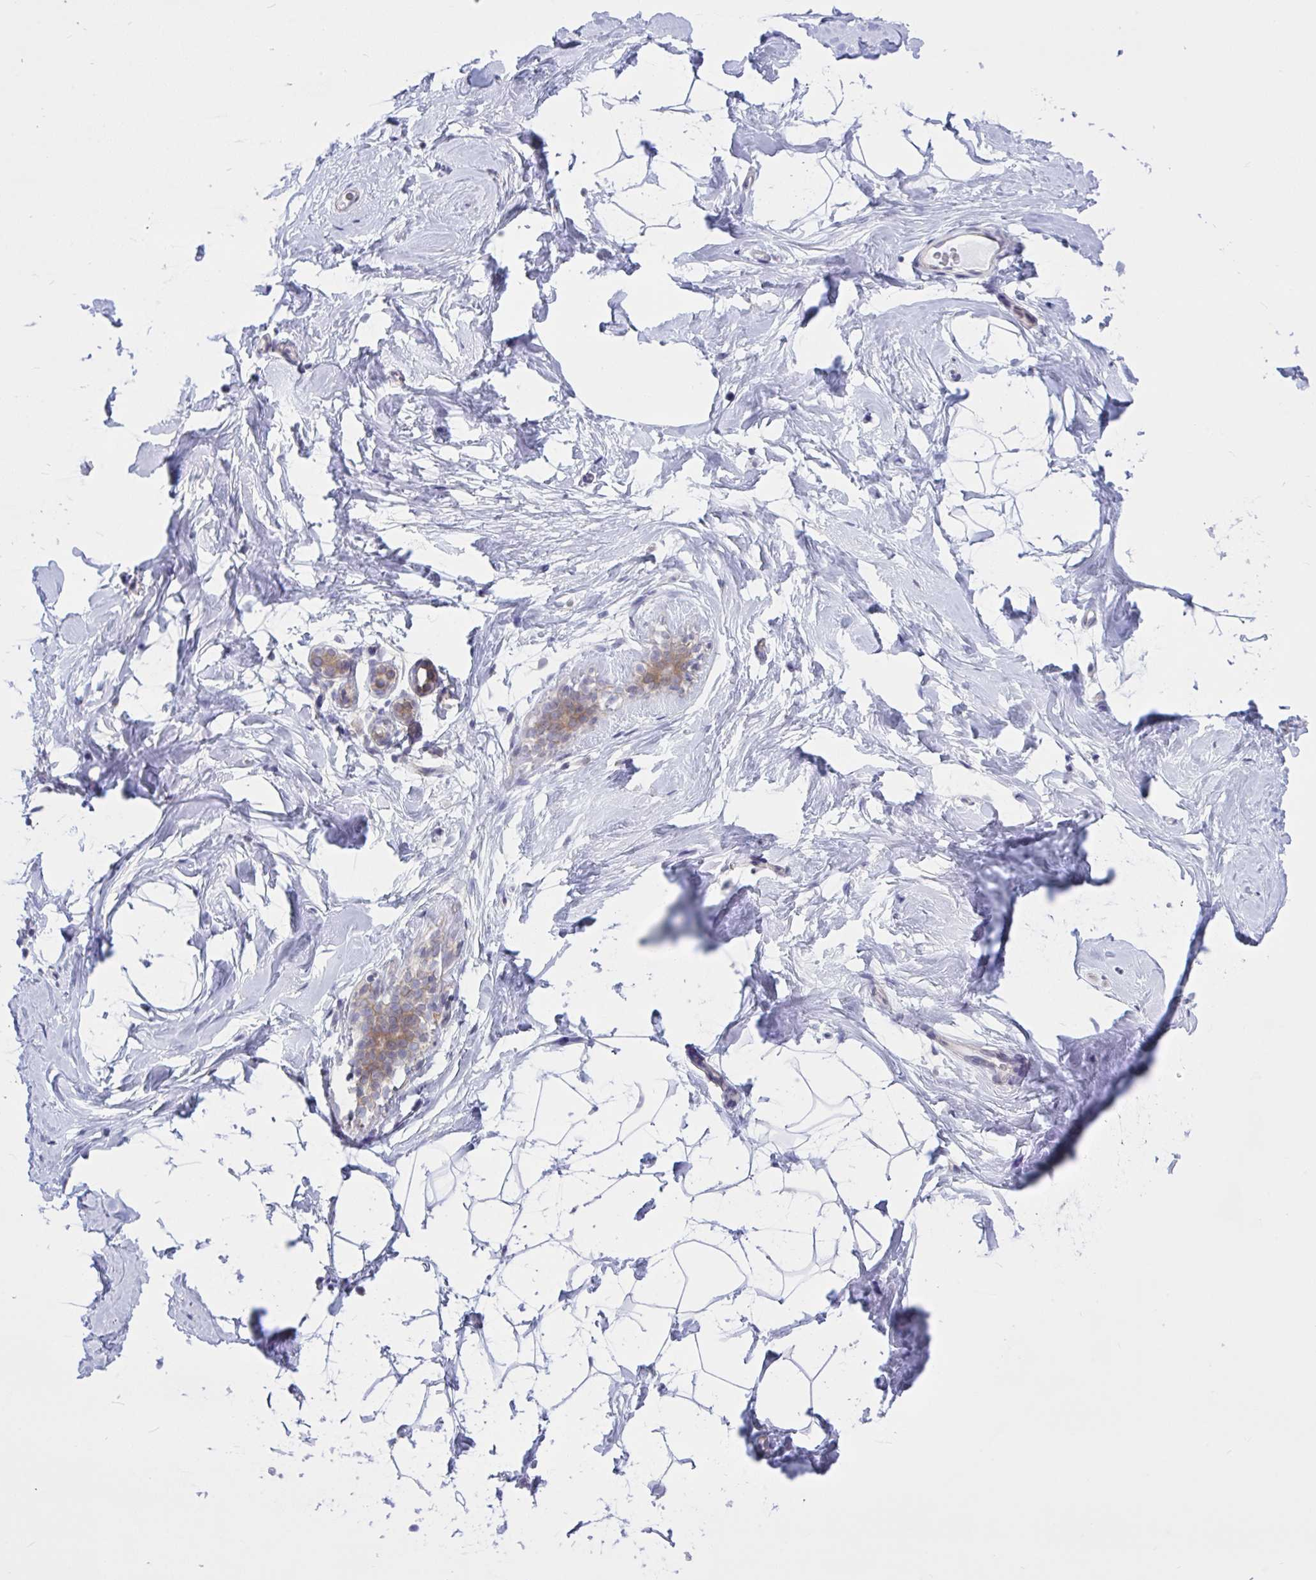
{"staining": {"intensity": "negative", "quantity": "none", "location": "none"}, "tissue": "breast", "cell_type": "Adipocytes", "image_type": "normal", "snomed": [{"axis": "morphology", "description": "Normal tissue, NOS"}, {"axis": "topography", "description": "Breast"}], "caption": "High power microscopy photomicrograph of an immunohistochemistry (IHC) photomicrograph of normal breast, revealing no significant staining in adipocytes.", "gene": "CAMLG", "patient": {"sex": "female", "age": 32}}